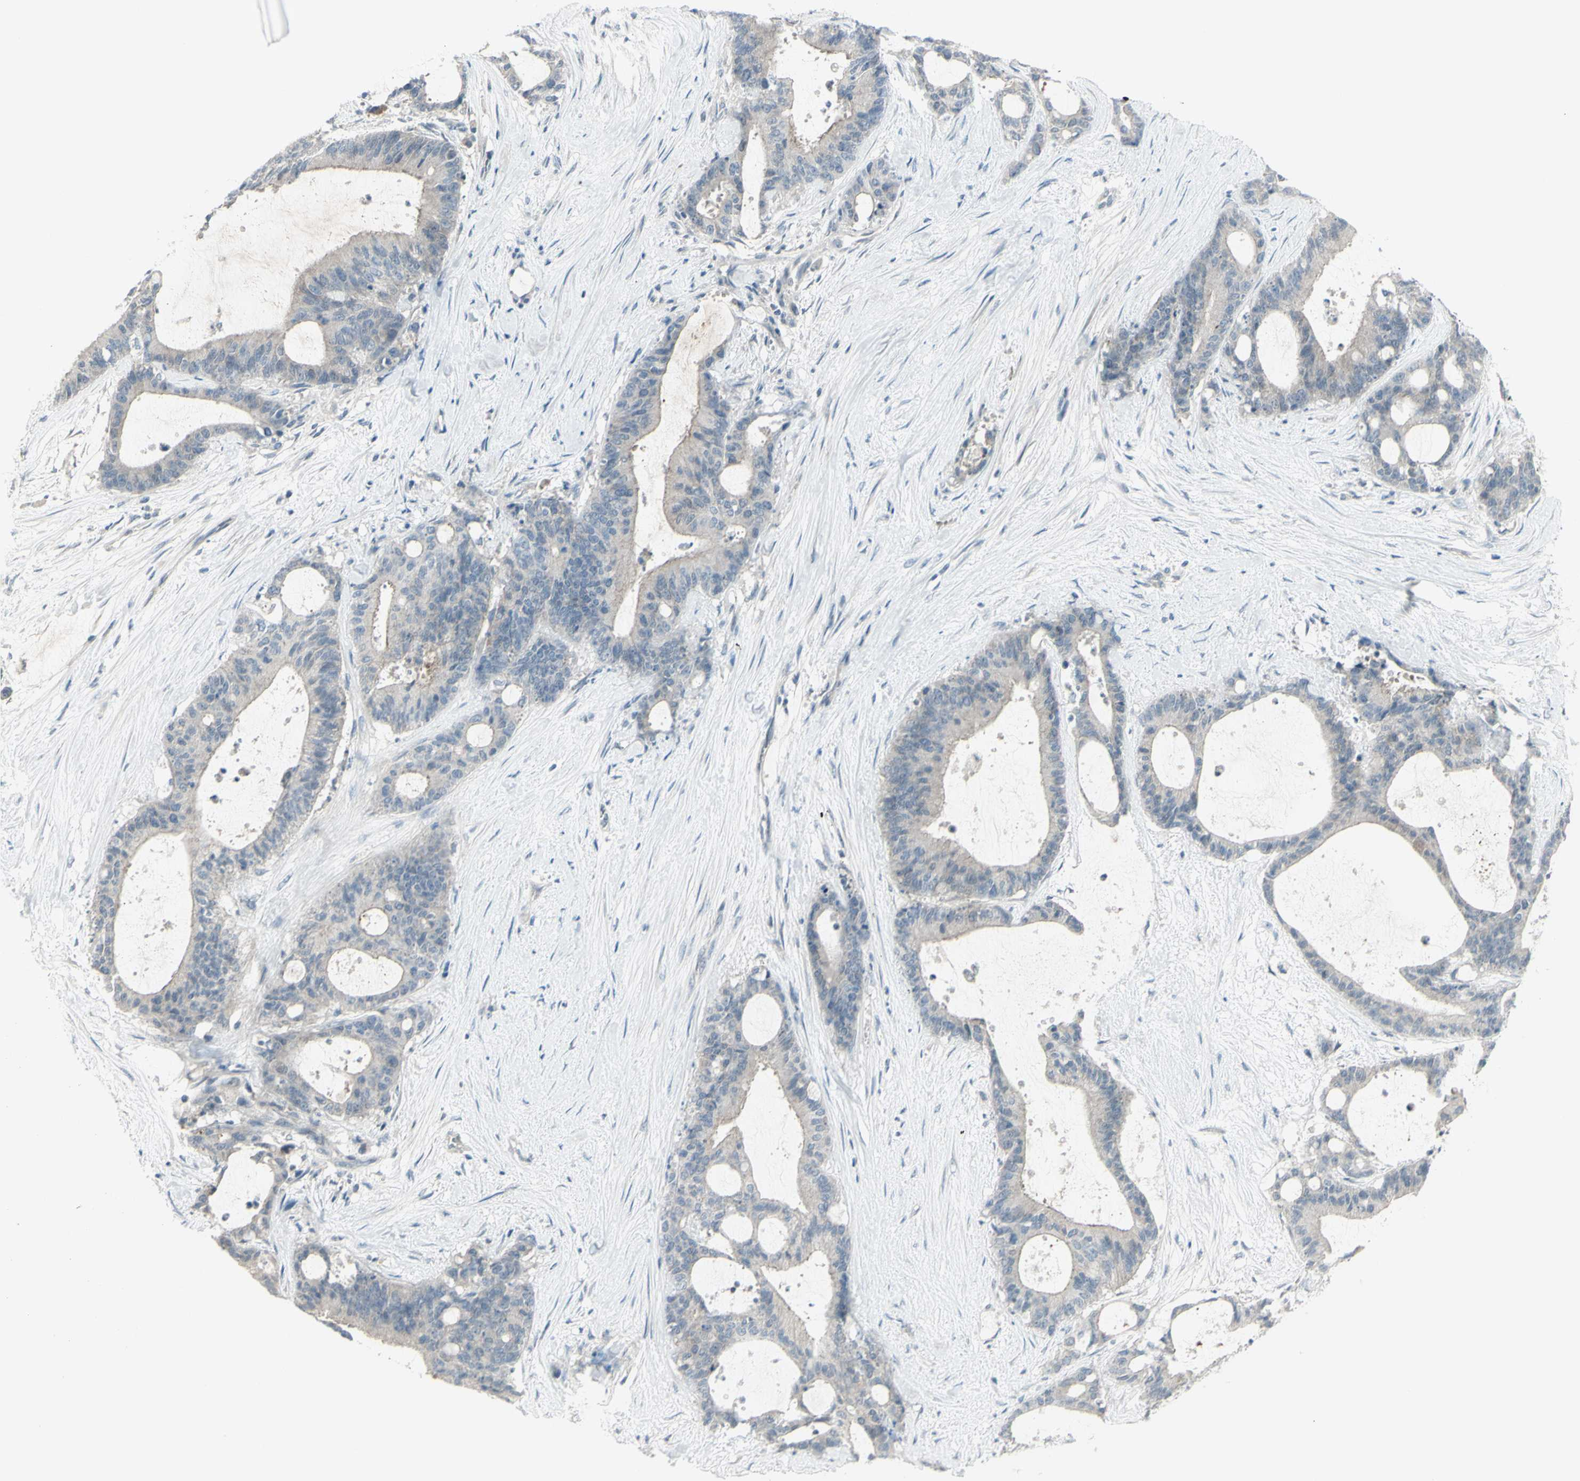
{"staining": {"intensity": "weak", "quantity": ">75%", "location": "cytoplasmic/membranous"}, "tissue": "liver cancer", "cell_type": "Tumor cells", "image_type": "cancer", "snomed": [{"axis": "morphology", "description": "Cholangiocarcinoma"}, {"axis": "topography", "description": "Liver"}], "caption": "Brown immunohistochemical staining in liver cholangiocarcinoma exhibits weak cytoplasmic/membranous staining in approximately >75% of tumor cells. Using DAB (brown) and hematoxylin (blue) stains, captured at high magnification using brightfield microscopy.", "gene": "SH3GL2", "patient": {"sex": "female", "age": 73}}